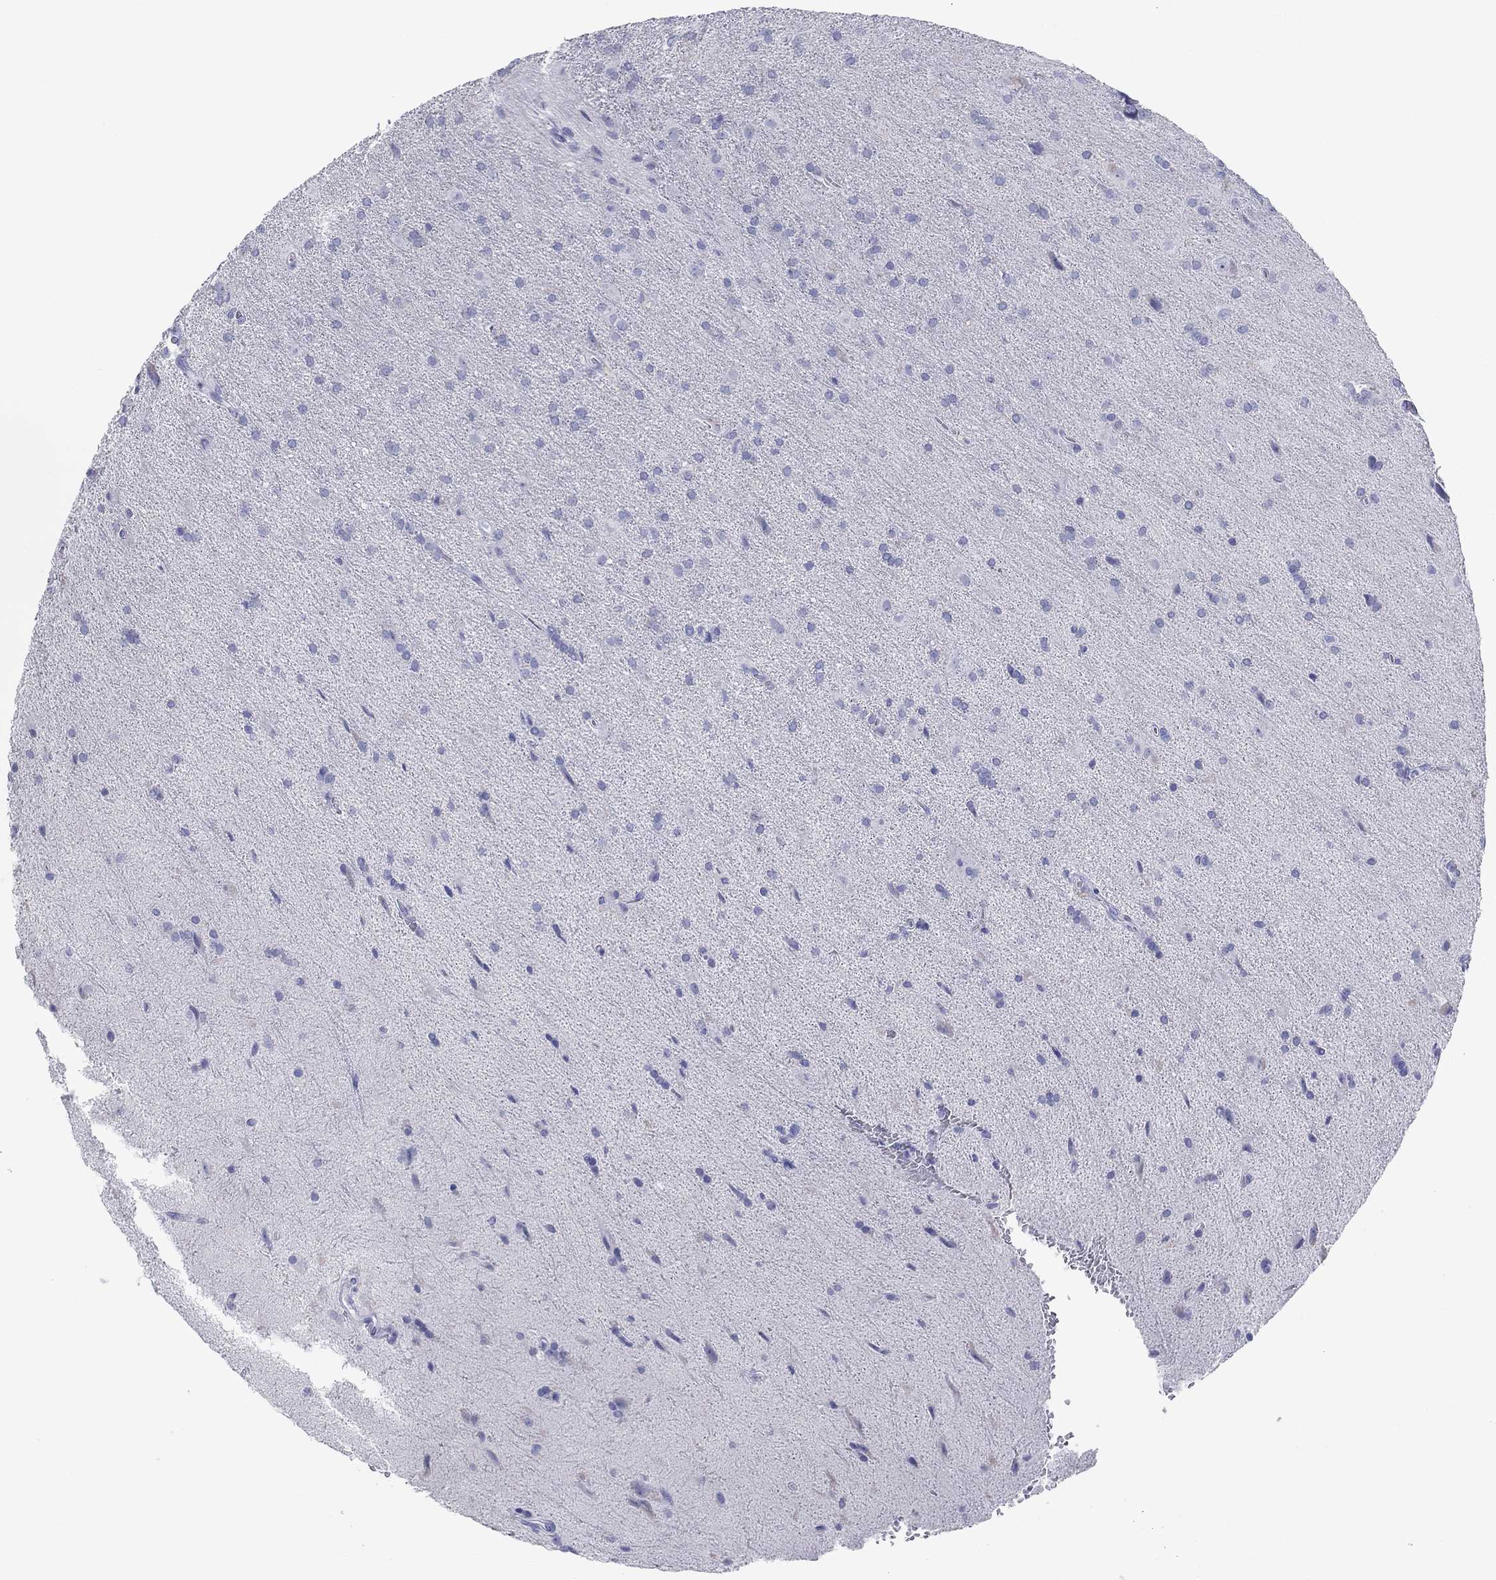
{"staining": {"intensity": "negative", "quantity": "none", "location": "none"}, "tissue": "glioma", "cell_type": "Tumor cells", "image_type": "cancer", "snomed": [{"axis": "morphology", "description": "Glioma, malignant, Low grade"}, {"axis": "topography", "description": "Brain"}], "caption": "Immunohistochemical staining of human low-grade glioma (malignant) shows no significant positivity in tumor cells. The staining is performed using DAB (3,3'-diaminobenzidine) brown chromogen with nuclei counter-stained in using hematoxylin.", "gene": "ATP4A", "patient": {"sex": "male", "age": 58}}